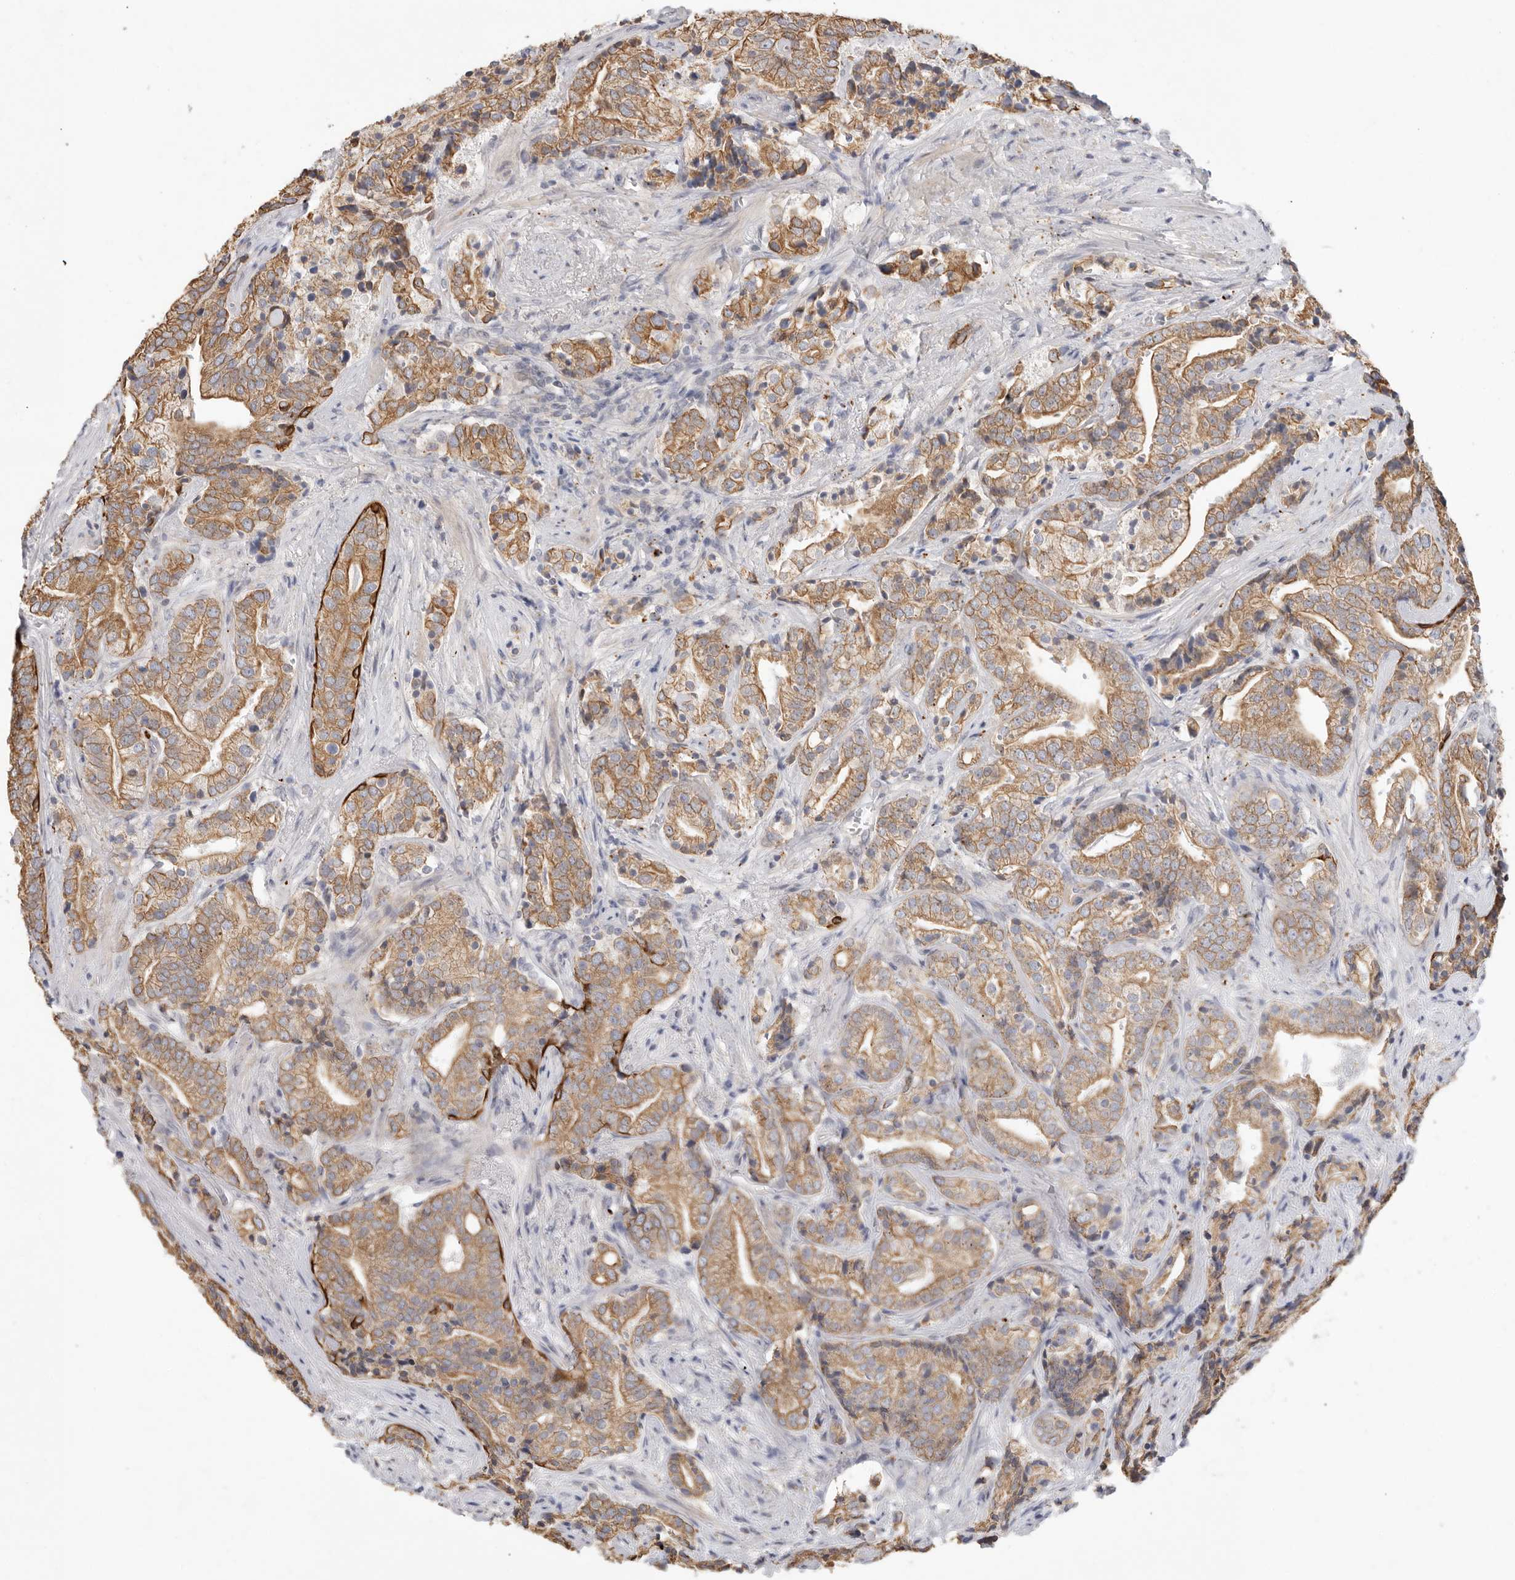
{"staining": {"intensity": "moderate", "quantity": ">75%", "location": "cytoplasmic/membranous"}, "tissue": "prostate cancer", "cell_type": "Tumor cells", "image_type": "cancer", "snomed": [{"axis": "morphology", "description": "Adenocarcinoma, High grade"}, {"axis": "topography", "description": "Prostate"}], "caption": "High-magnification brightfield microscopy of prostate cancer stained with DAB (3,3'-diaminobenzidine) (brown) and counterstained with hematoxylin (blue). tumor cells exhibit moderate cytoplasmic/membranous positivity is seen in about>75% of cells.", "gene": "USH1C", "patient": {"sex": "male", "age": 57}}